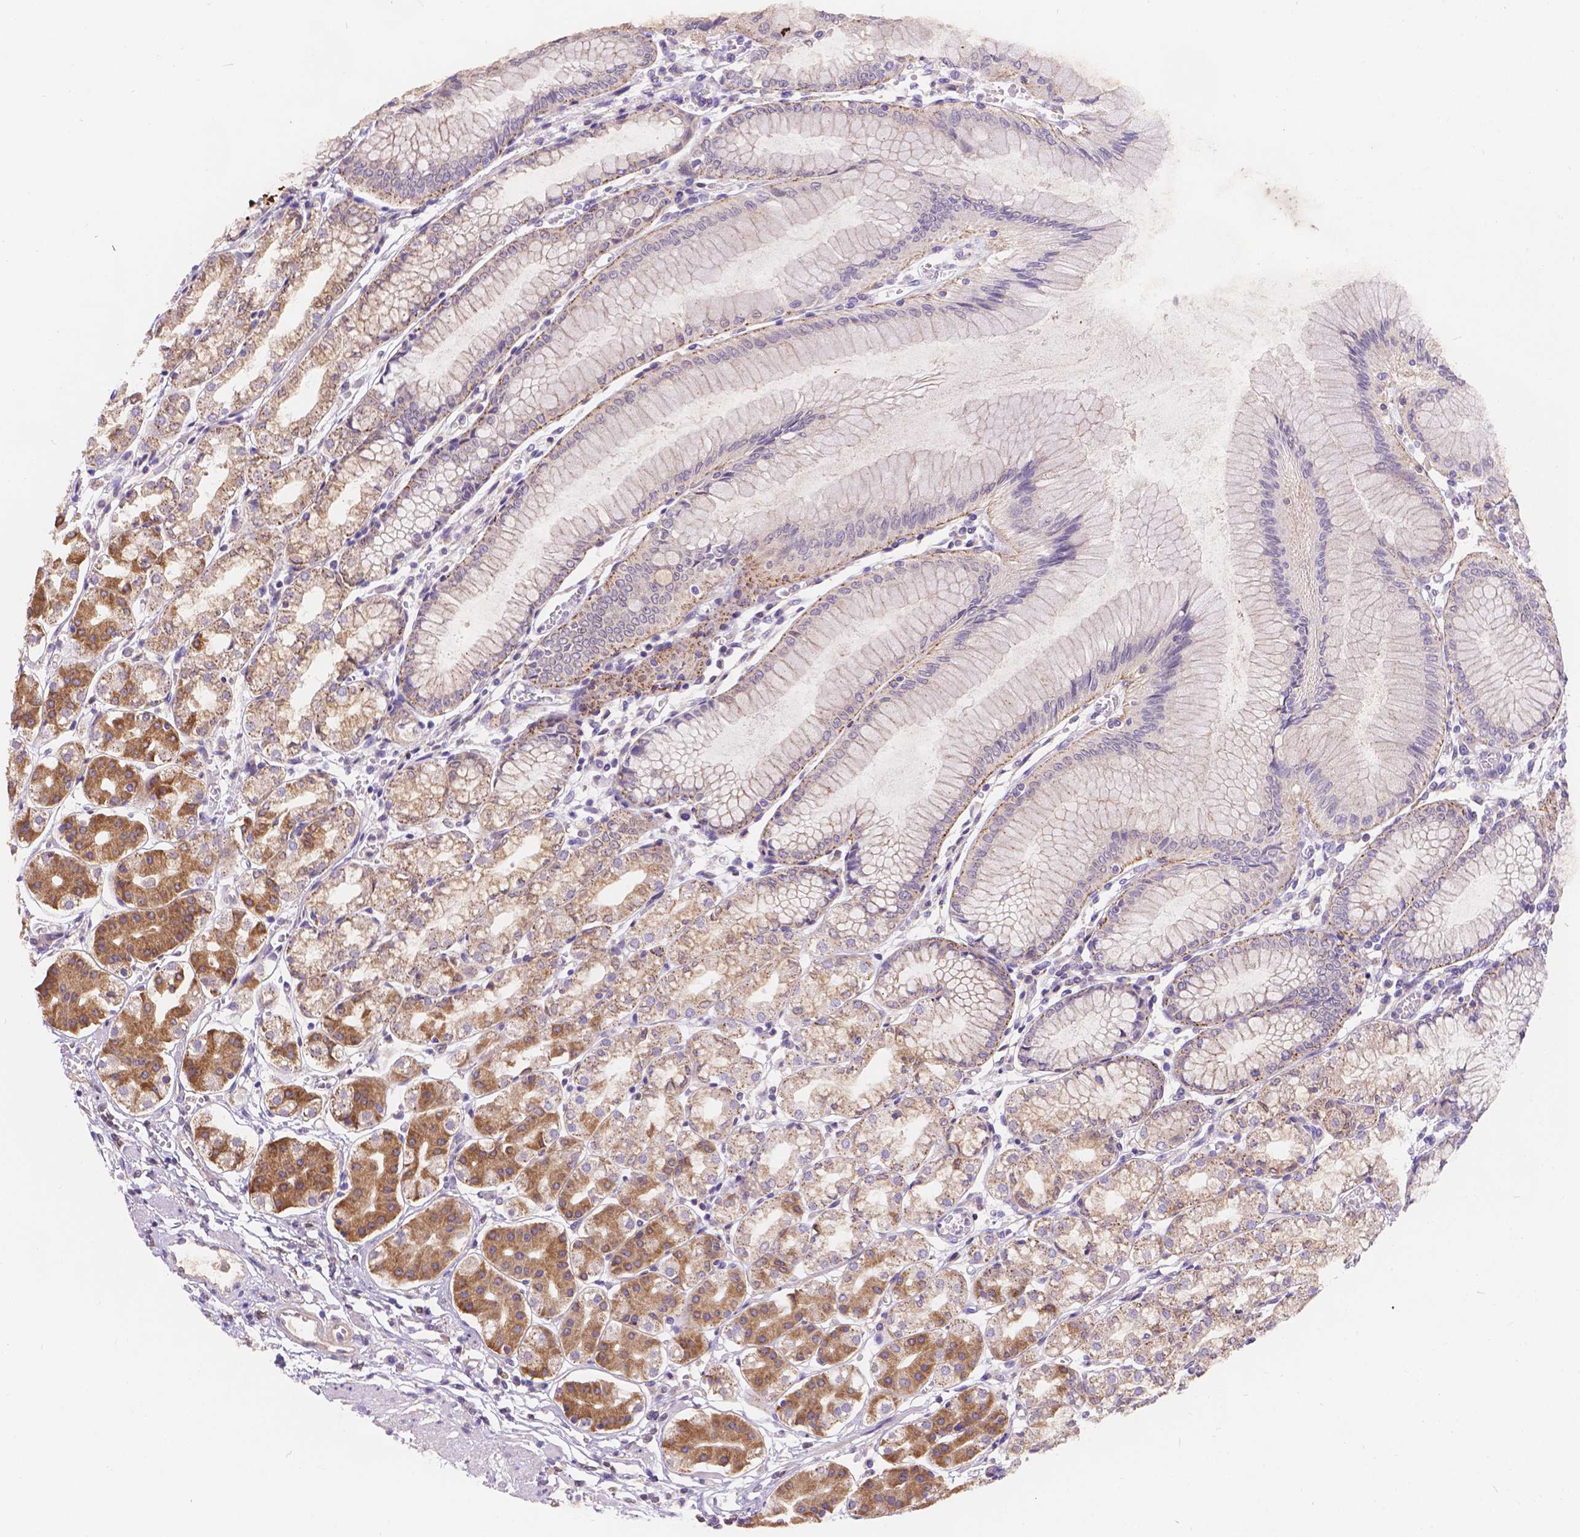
{"staining": {"intensity": "moderate", "quantity": ">75%", "location": "cytoplasmic/membranous"}, "tissue": "stomach", "cell_type": "Glandular cells", "image_type": "normal", "snomed": [{"axis": "morphology", "description": "Normal tissue, NOS"}, {"axis": "topography", "description": "Skeletal muscle"}, {"axis": "topography", "description": "Stomach"}], "caption": "The histopathology image shows immunohistochemical staining of unremarkable stomach. There is moderate cytoplasmic/membranous staining is seen in approximately >75% of glandular cells.", "gene": "CDK10", "patient": {"sex": "female", "age": 57}}